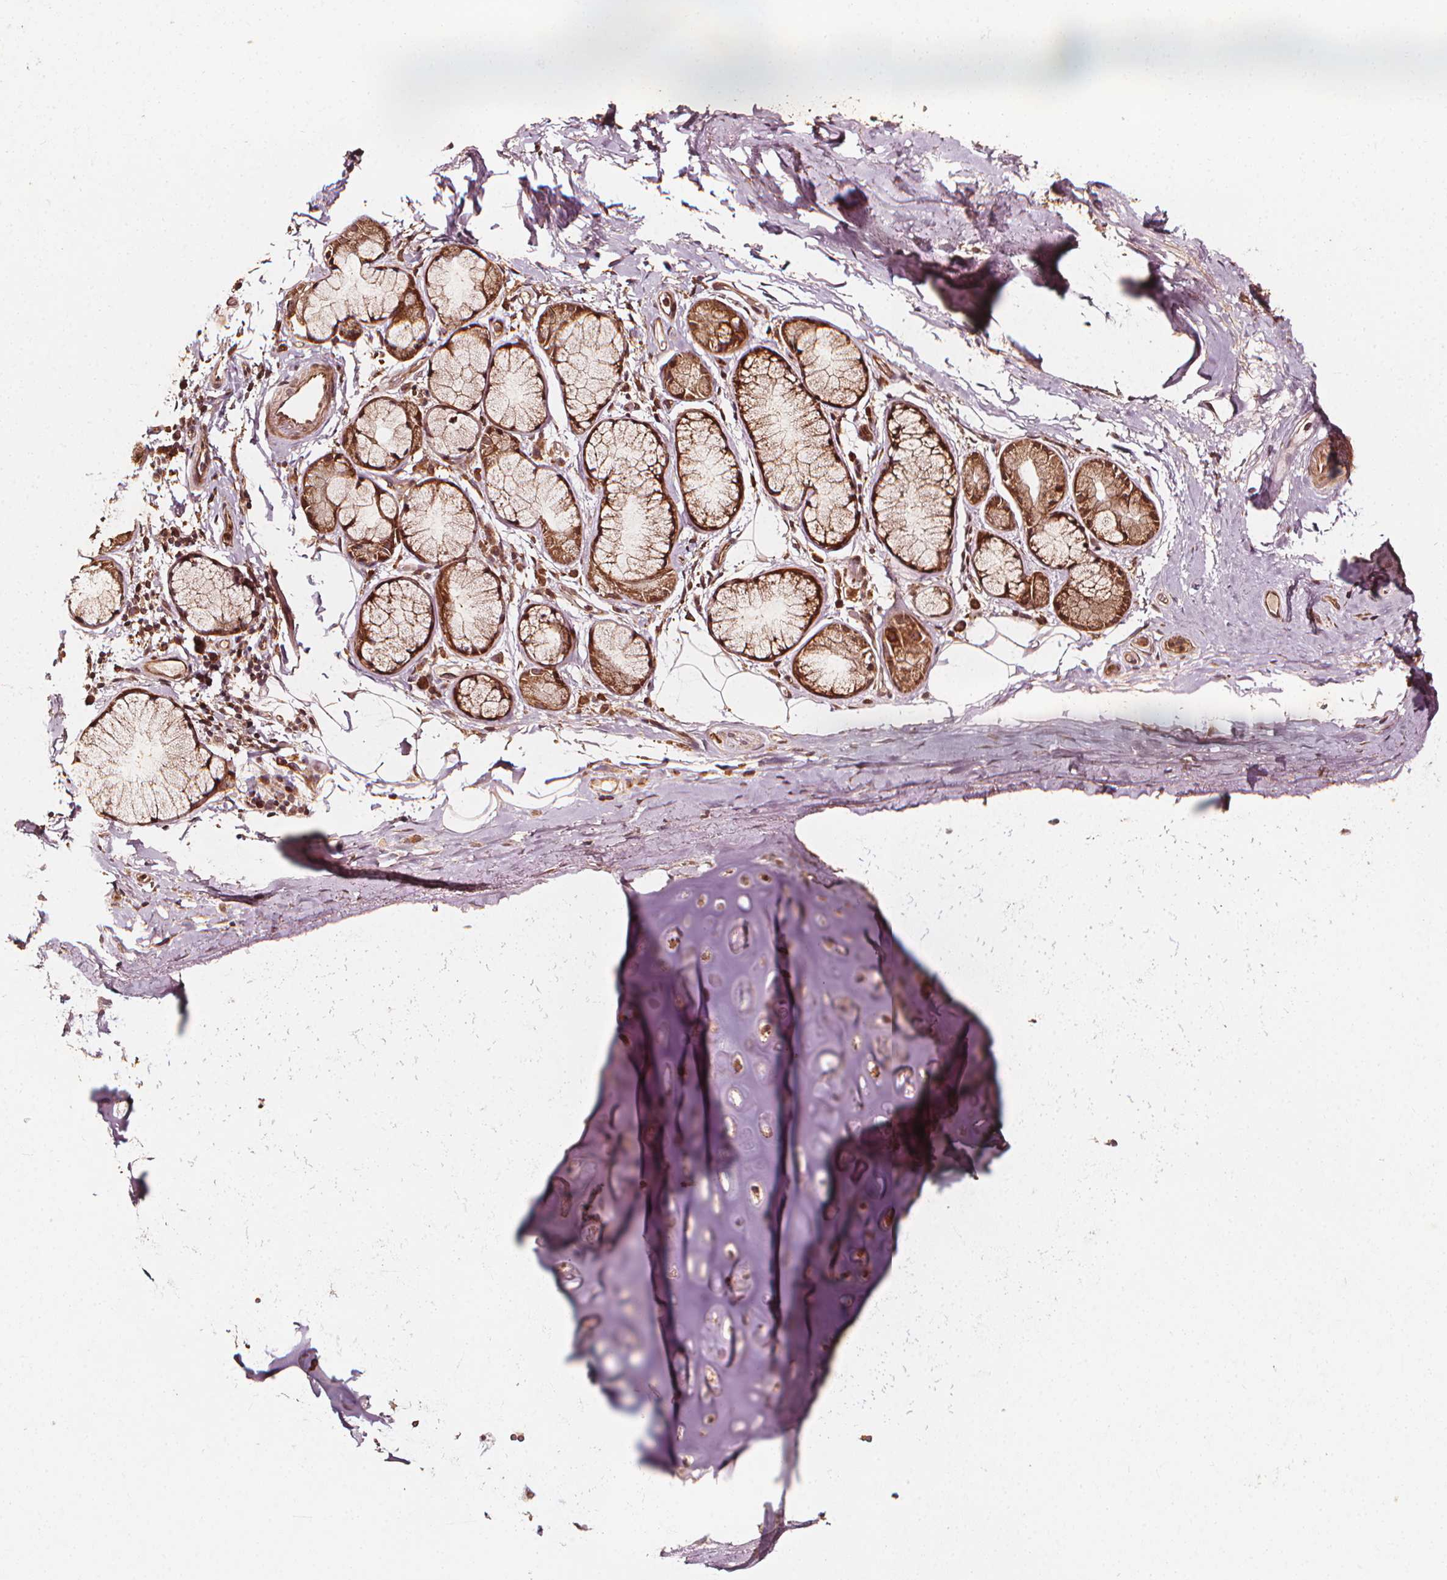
{"staining": {"intensity": "weak", "quantity": ">75%", "location": "cytoplasmic/membranous"}, "tissue": "adipose tissue", "cell_type": "Adipocytes", "image_type": "normal", "snomed": [{"axis": "morphology", "description": "Normal tissue, NOS"}, {"axis": "topography", "description": "Bronchus"}, {"axis": "topography", "description": "Lung"}], "caption": "Immunohistochemical staining of unremarkable adipose tissue displays low levels of weak cytoplasmic/membranous expression in about >75% of adipocytes.", "gene": "NPC1", "patient": {"sex": "female", "age": 57}}